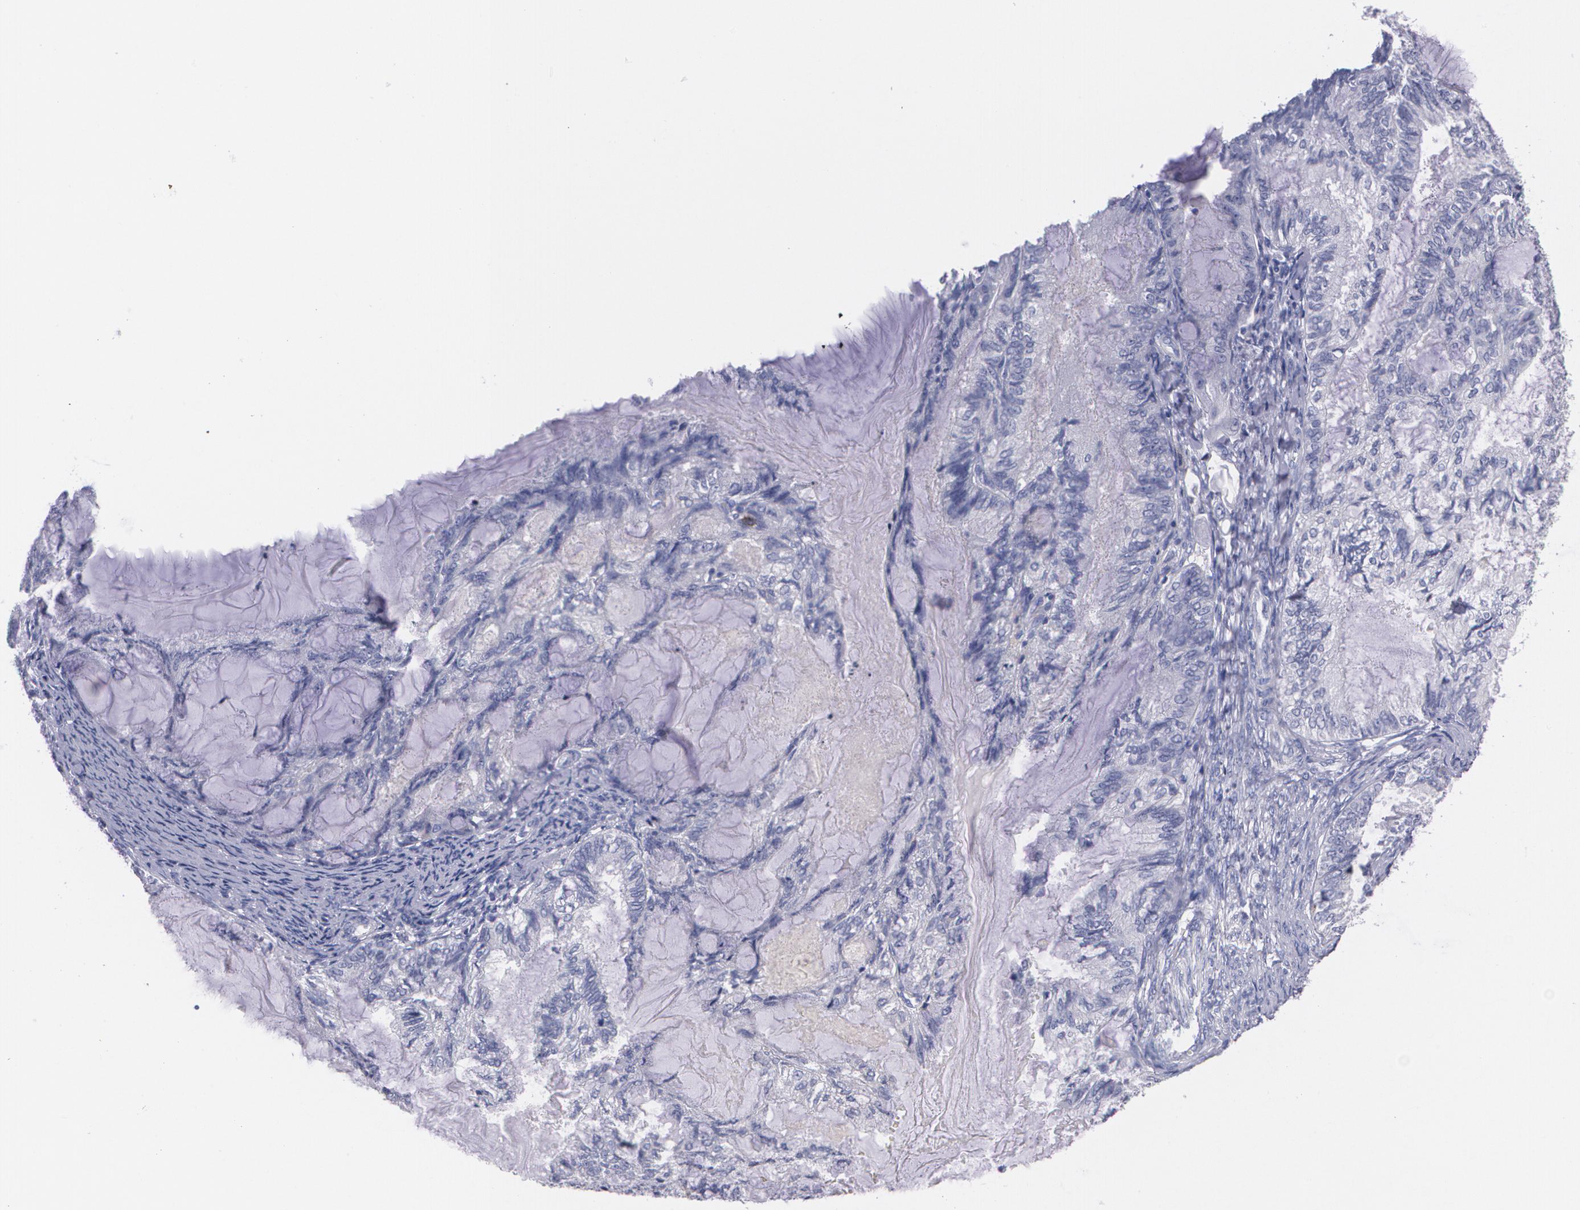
{"staining": {"intensity": "weak", "quantity": "<25%", "location": "cytoplasmic/membranous"}, "tissue": "endometrial cancer", "cell_type": "Tumor cells", "image_type": "cancer", "snomed": [{"axis": "morphology", "description": "Adenocarcinoma, NOS"}, {"axis": "topography", "description": "Endometrium"}], "caption": "Endometrial cancer stained for a protein using immunohistochemistry exhibits no expression tumor cells.", "gene": "HMMR", "patient": {"sex": "female", "age": 86}}